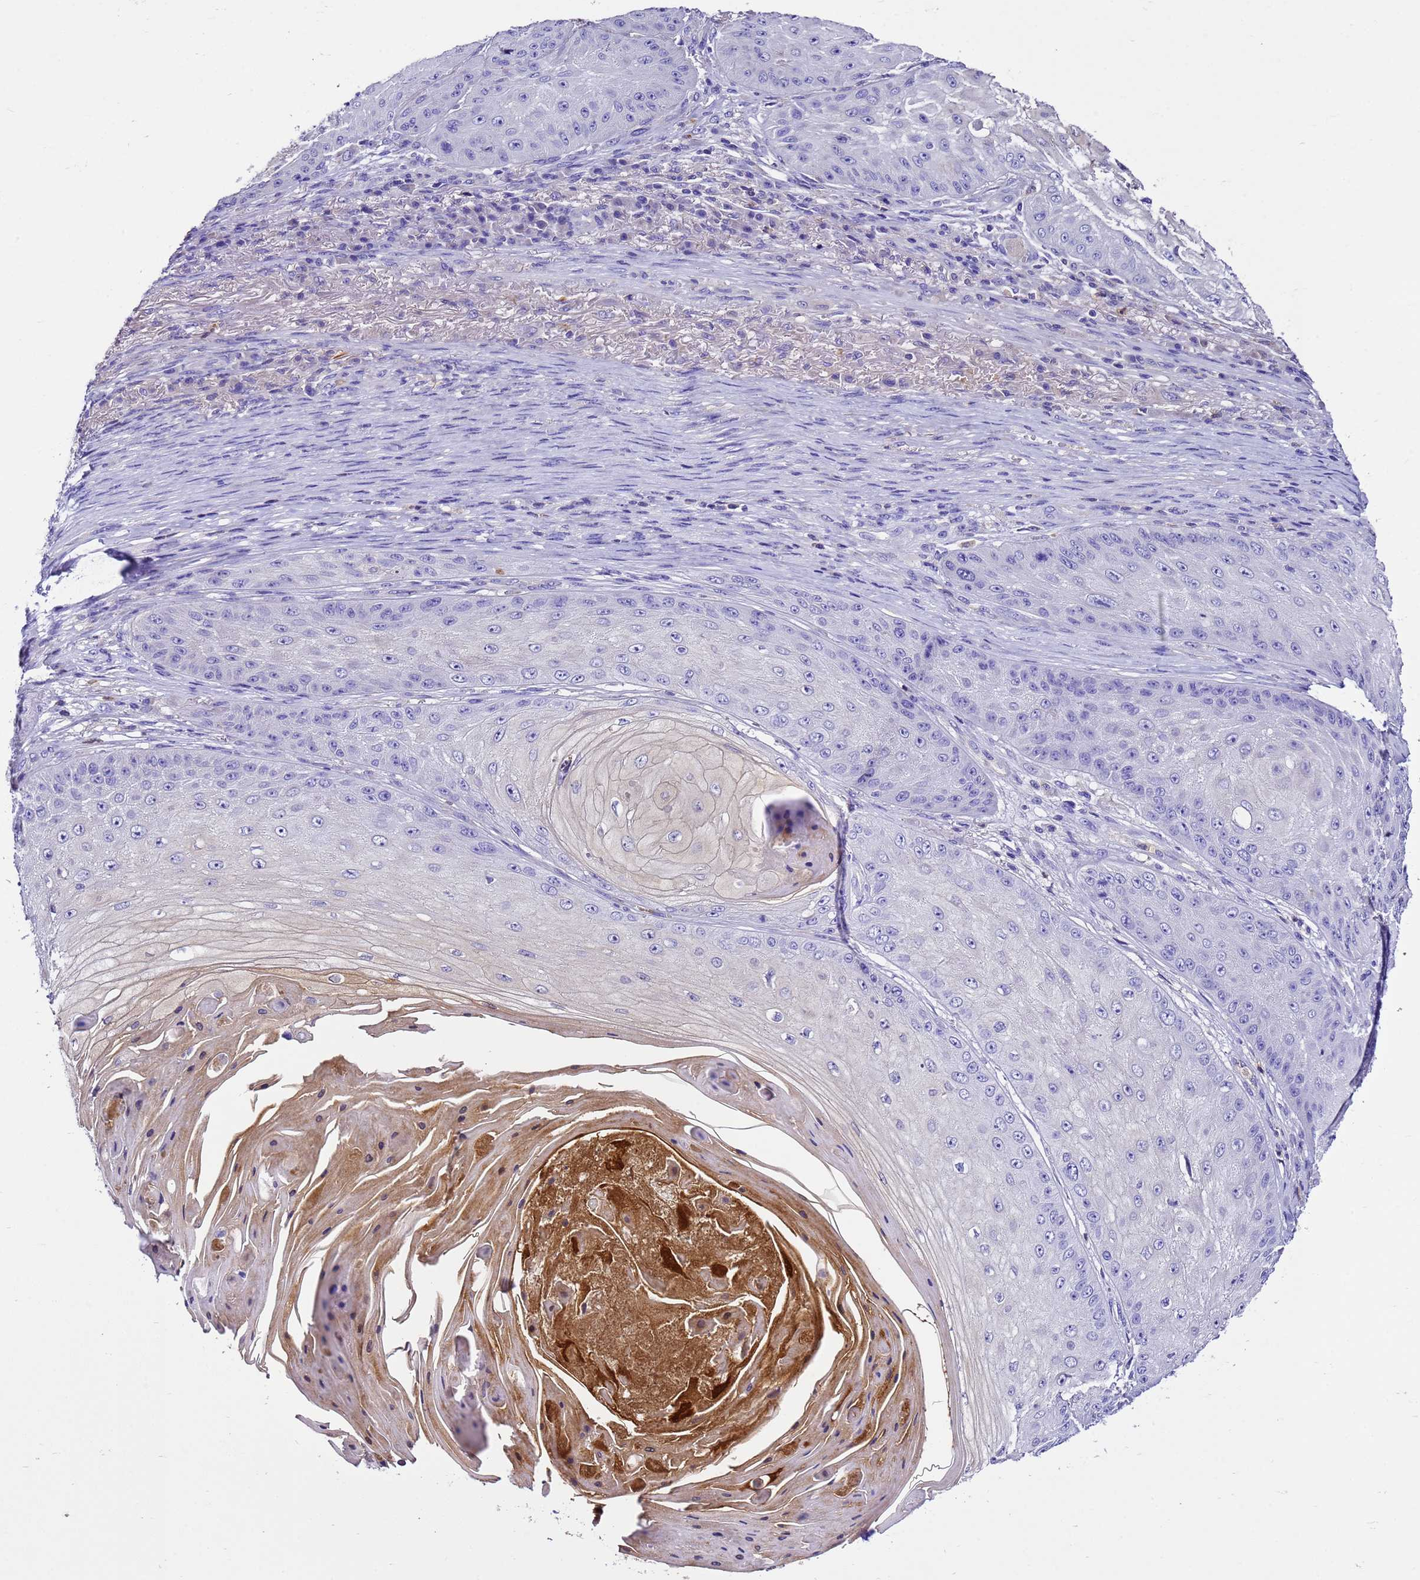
{"staining": {"intensity": "negative", "quantity": "none", "location": "none"}, "tissue": "skin cancer", "cell_type": "Tumor cells", "image_type": "cancer", "snomed": [{"axis": "morphology", "description": "Squamous cell carcinoma, NOS"}, {"axis": "topography", "description": "Skin"}], "caption": "An immunohistochemistry photomicrograph of skin cancer is shown. There is no staining in tumor cells of skin cancer. The staining was performed using DAB (3,3'-diaminobenzidine) to visualize the protein expression in brown, while the nuclei were stained in blue with hematoxylin (Magnification: 20x).", "gene": "UGT2A1", "patient": {"sex": "male", "age": 70}}